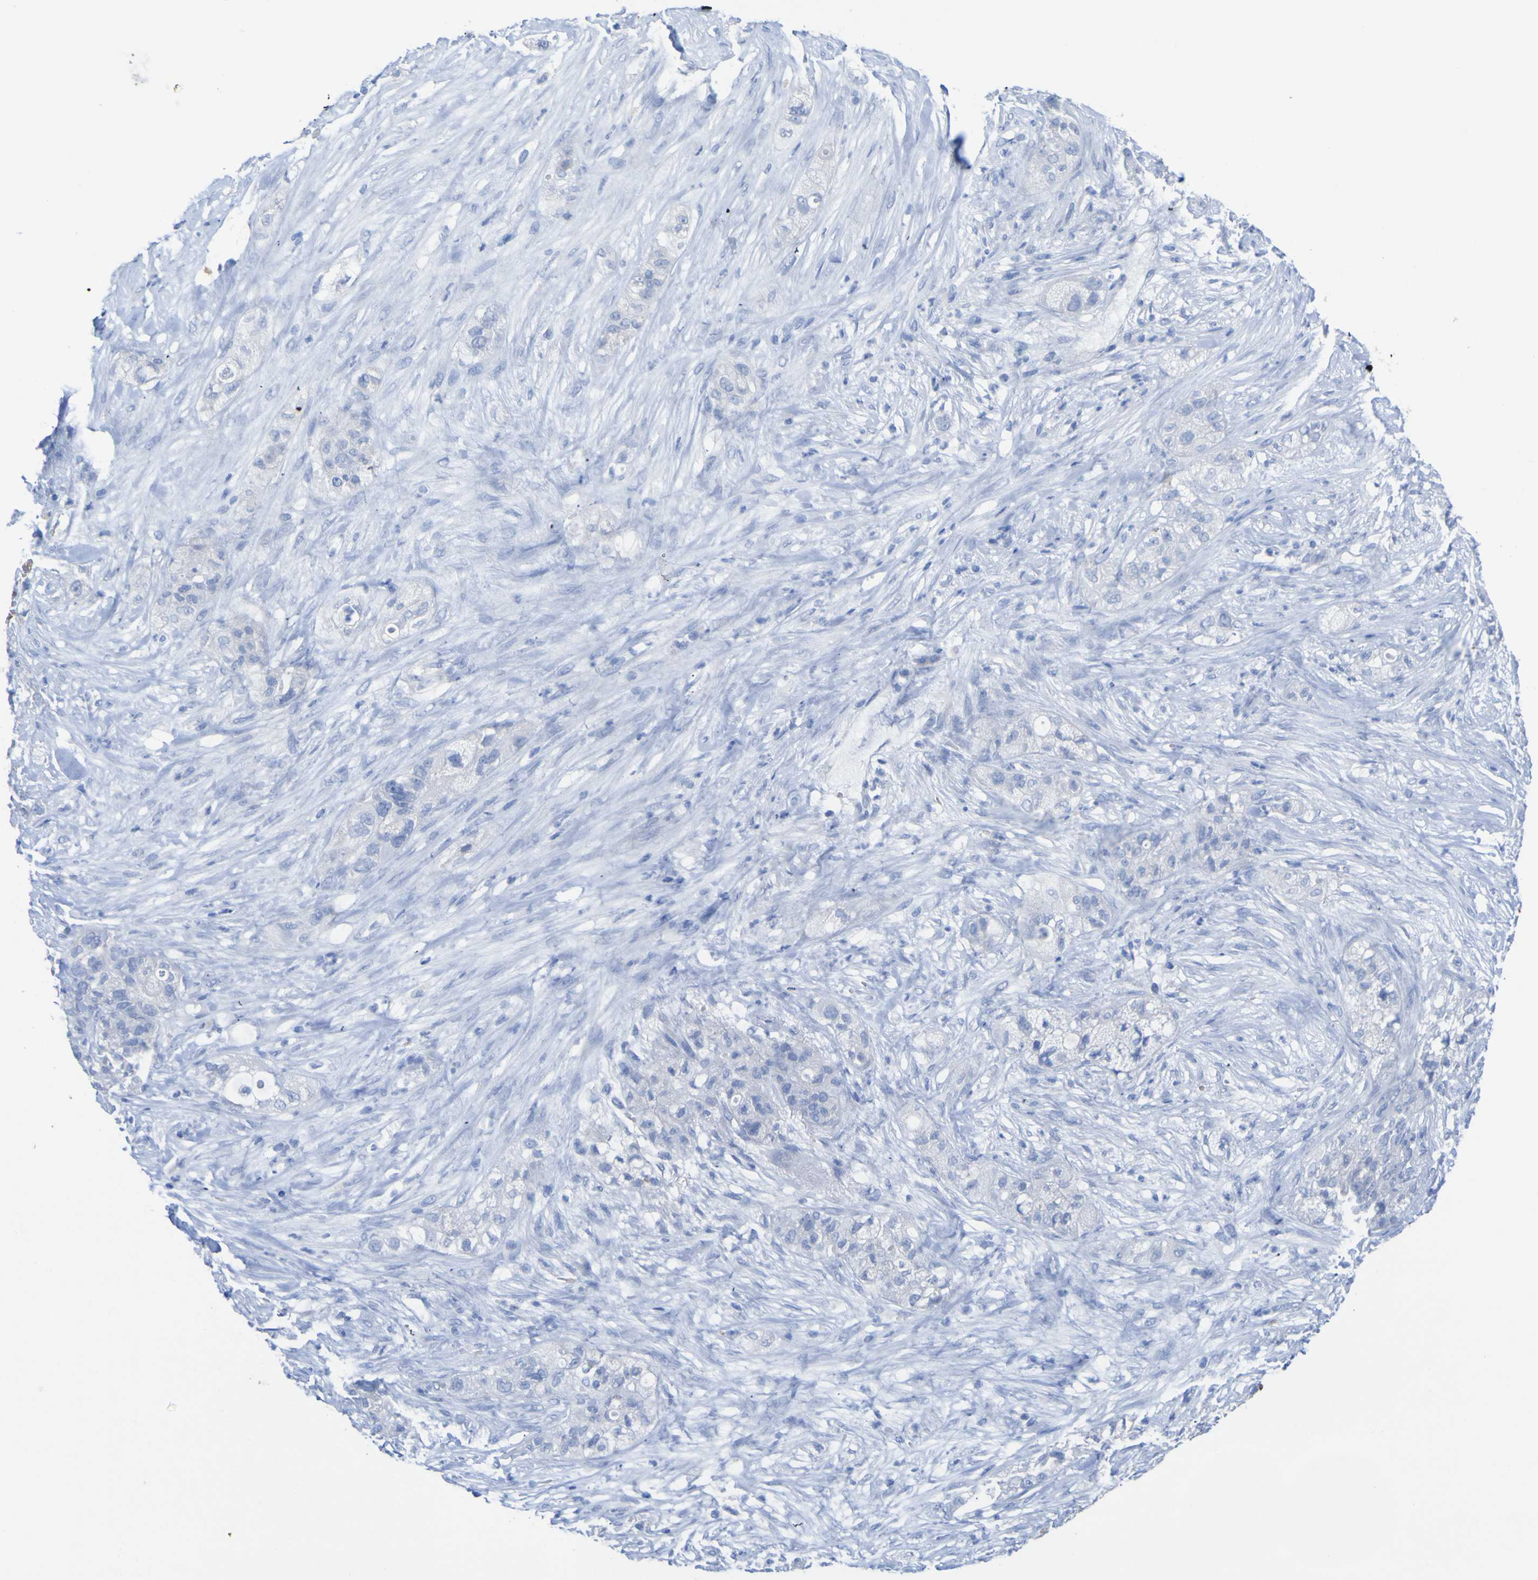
{"staining": {"intensity": "negative", "quantity": "none", "location": "none"}, "tissue": "pancreatic cancer", "cell_type": "Tumor cells", "image_type": "cancer", "snomed": [{"axis": "morphology", "description": "Adenocarcinoma, NOS"}, {"axis": "topography", "description": "Pancreas"}], "caption": "A histopathology image of human pancreatic adenocarcinoma is negative for staining in tumor cells. (DAB (3,3'-diaminobenzidine) IHC visualized using brightfield microscopy, high magnification).", "gene": "GCM1", "patient": {"sex": "female", "age": 78}}